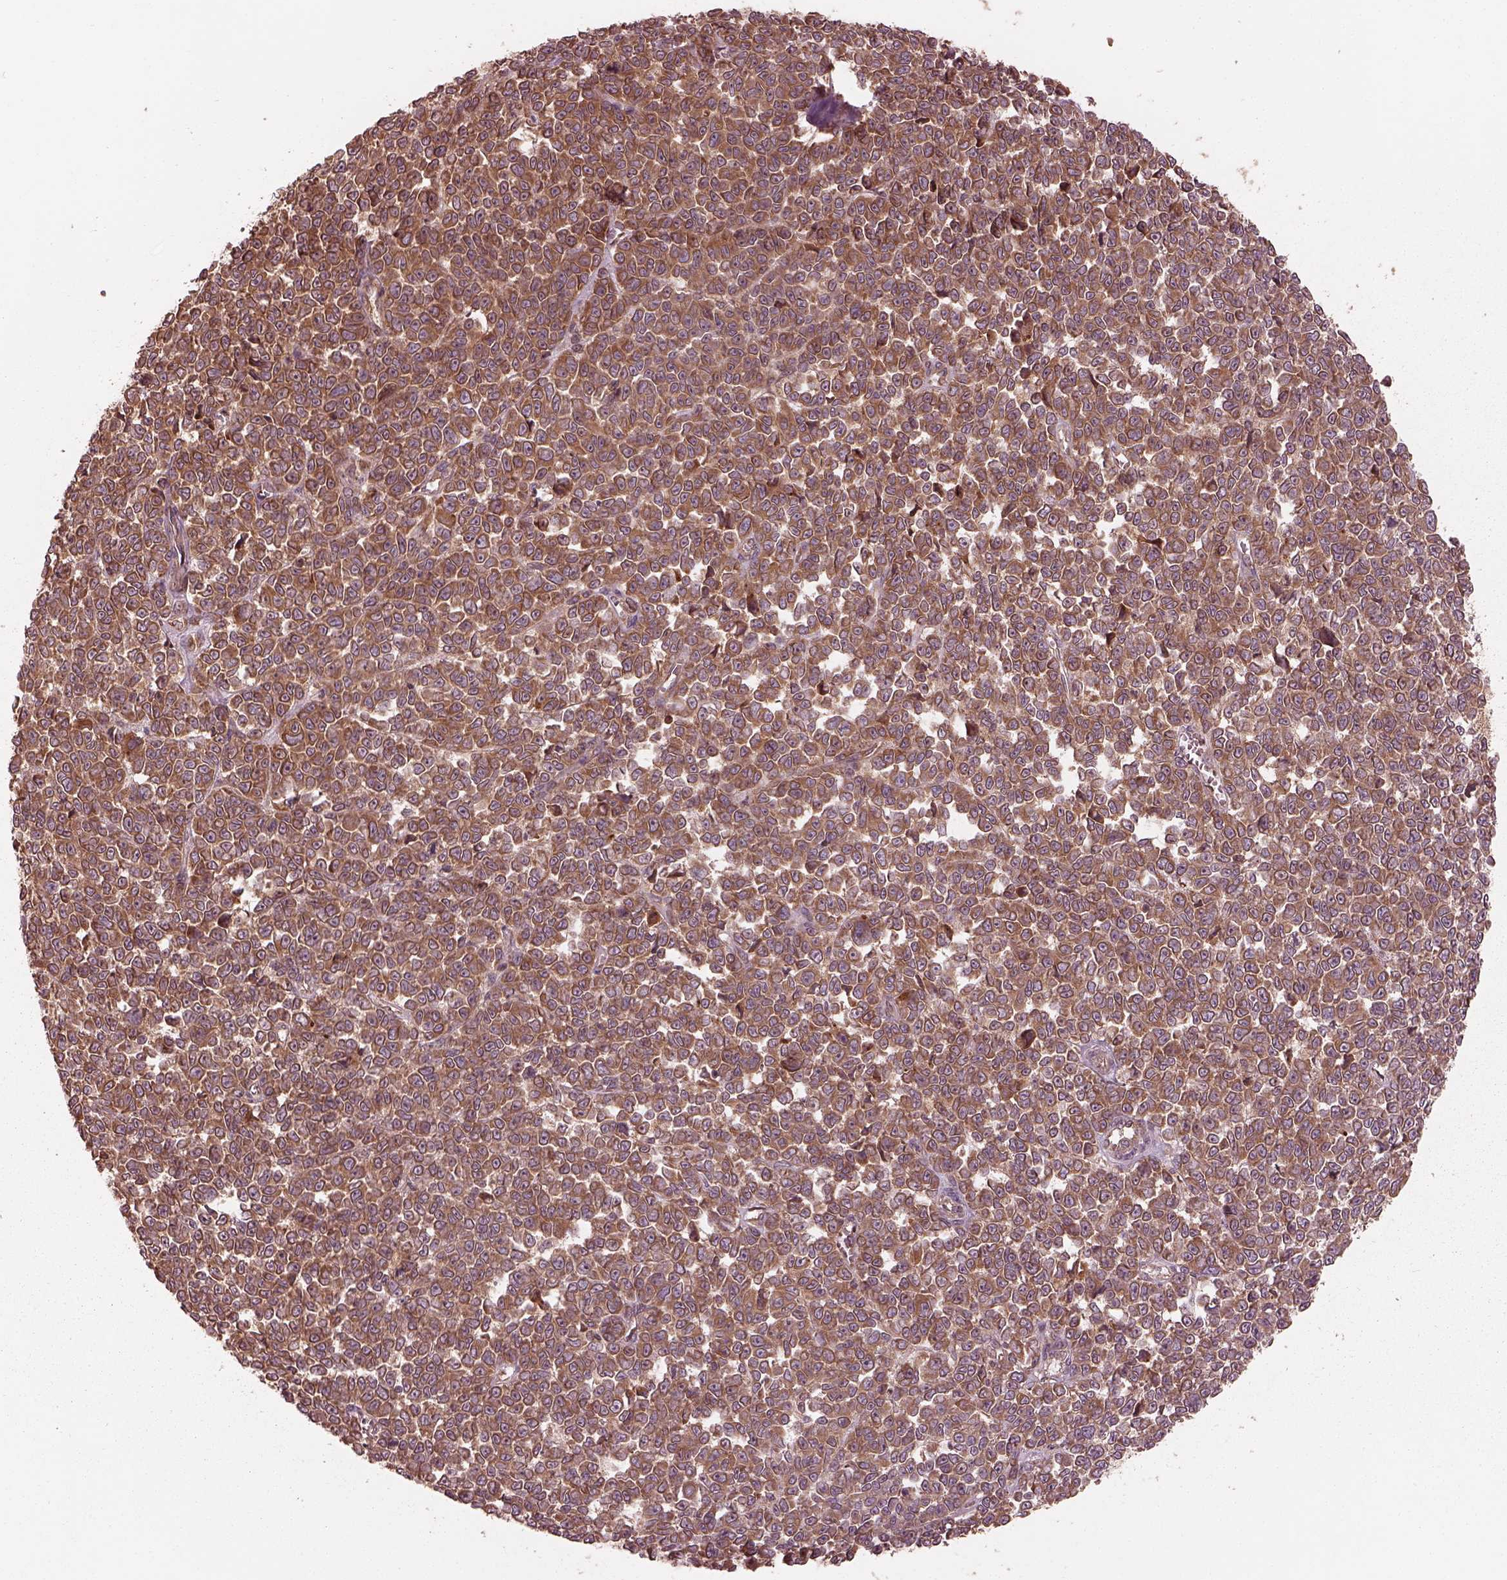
{"staining": {"intensity": "moderate", "quantity": ">75%", "location": "cytoplasmic/membranous"}, "tissue": "melanoma", "cell_type": "Tumor cells", "image_type": "cancer", "snomed": [{"axis": "morphology", "description": "Malignant melanoma, NOS"}, {"axis": "topography", "description": "Skin"}], "caption": "Human malignant melanoma stained with a protein marker displays moderate staining in tumor cells.", "gene": "PIK3R2", "patient": {"sex": "female", "age": 95}}